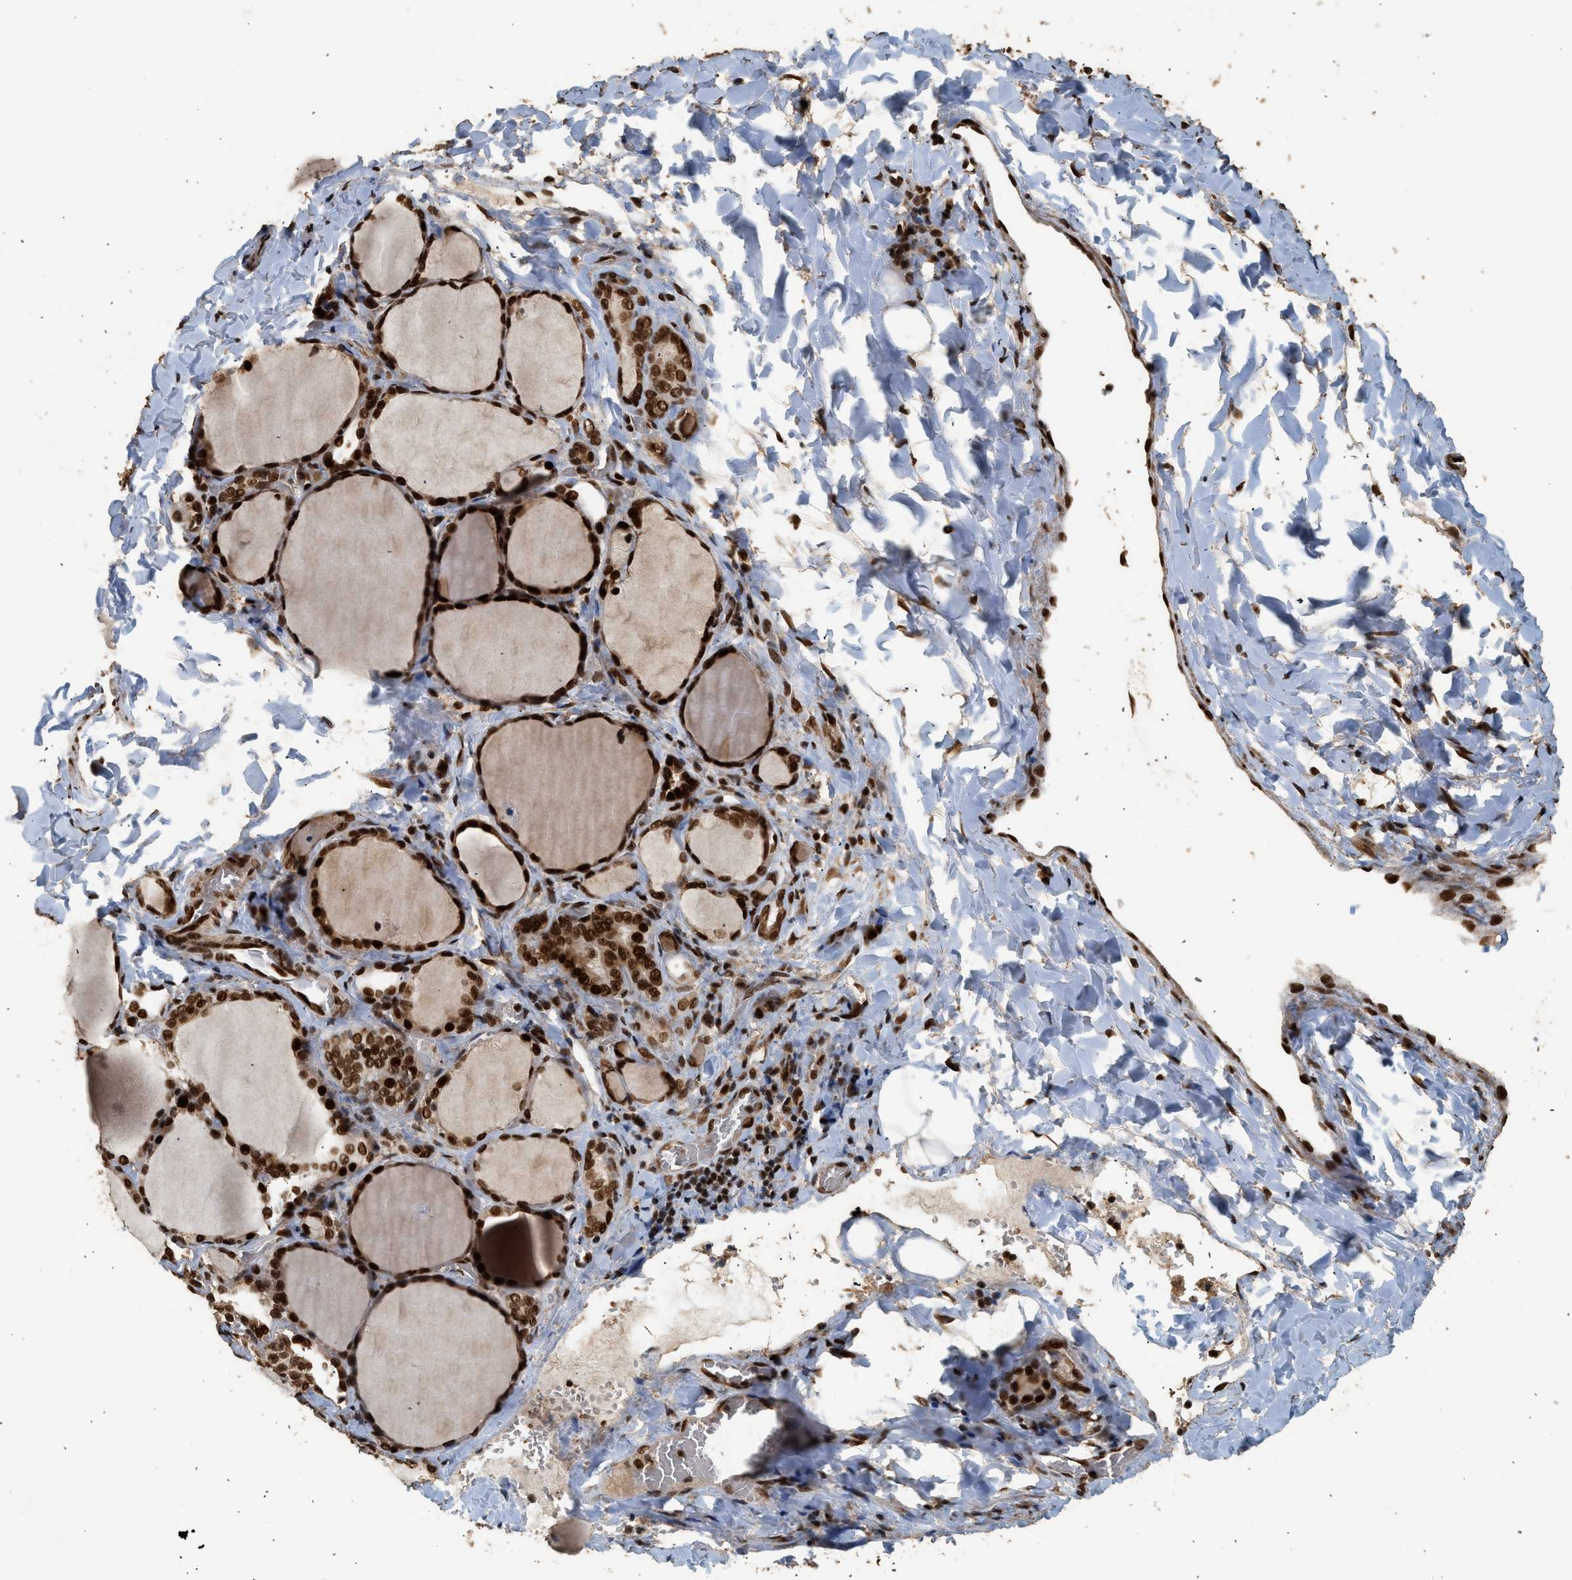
{"staining": {"intensity": "strong", "quantity": ">75%", "location": "cytoplasmic/membranous,nuclear"}, "tissue": "thyroid gland", "cell_type": "Glandular cells", "image_type": "normal", "snomed": [{"axis": "morphology", "description": "Normal tissue, NOS"}, {"axis": "morphology", "description": "Papillary adenocarcinoma, NOS"}, {"axis": "topography", "description": "Thyroid gland"}], "caption": "The micrograph shows immunohistochemical staining of unremarkable thyroid gland. There is strong cytoplasmic/membranous,nuclear positivity is appreciated in about >75% of glandular cells. The protein is stained brown, and the nuclei are stained in blue (DAB (3,3'-diaminobenzidine) IHC with brightfield microscopy, high magnification).", "gene": "PPP4R3B", "patient": {"sex": "female", "age": 30}}